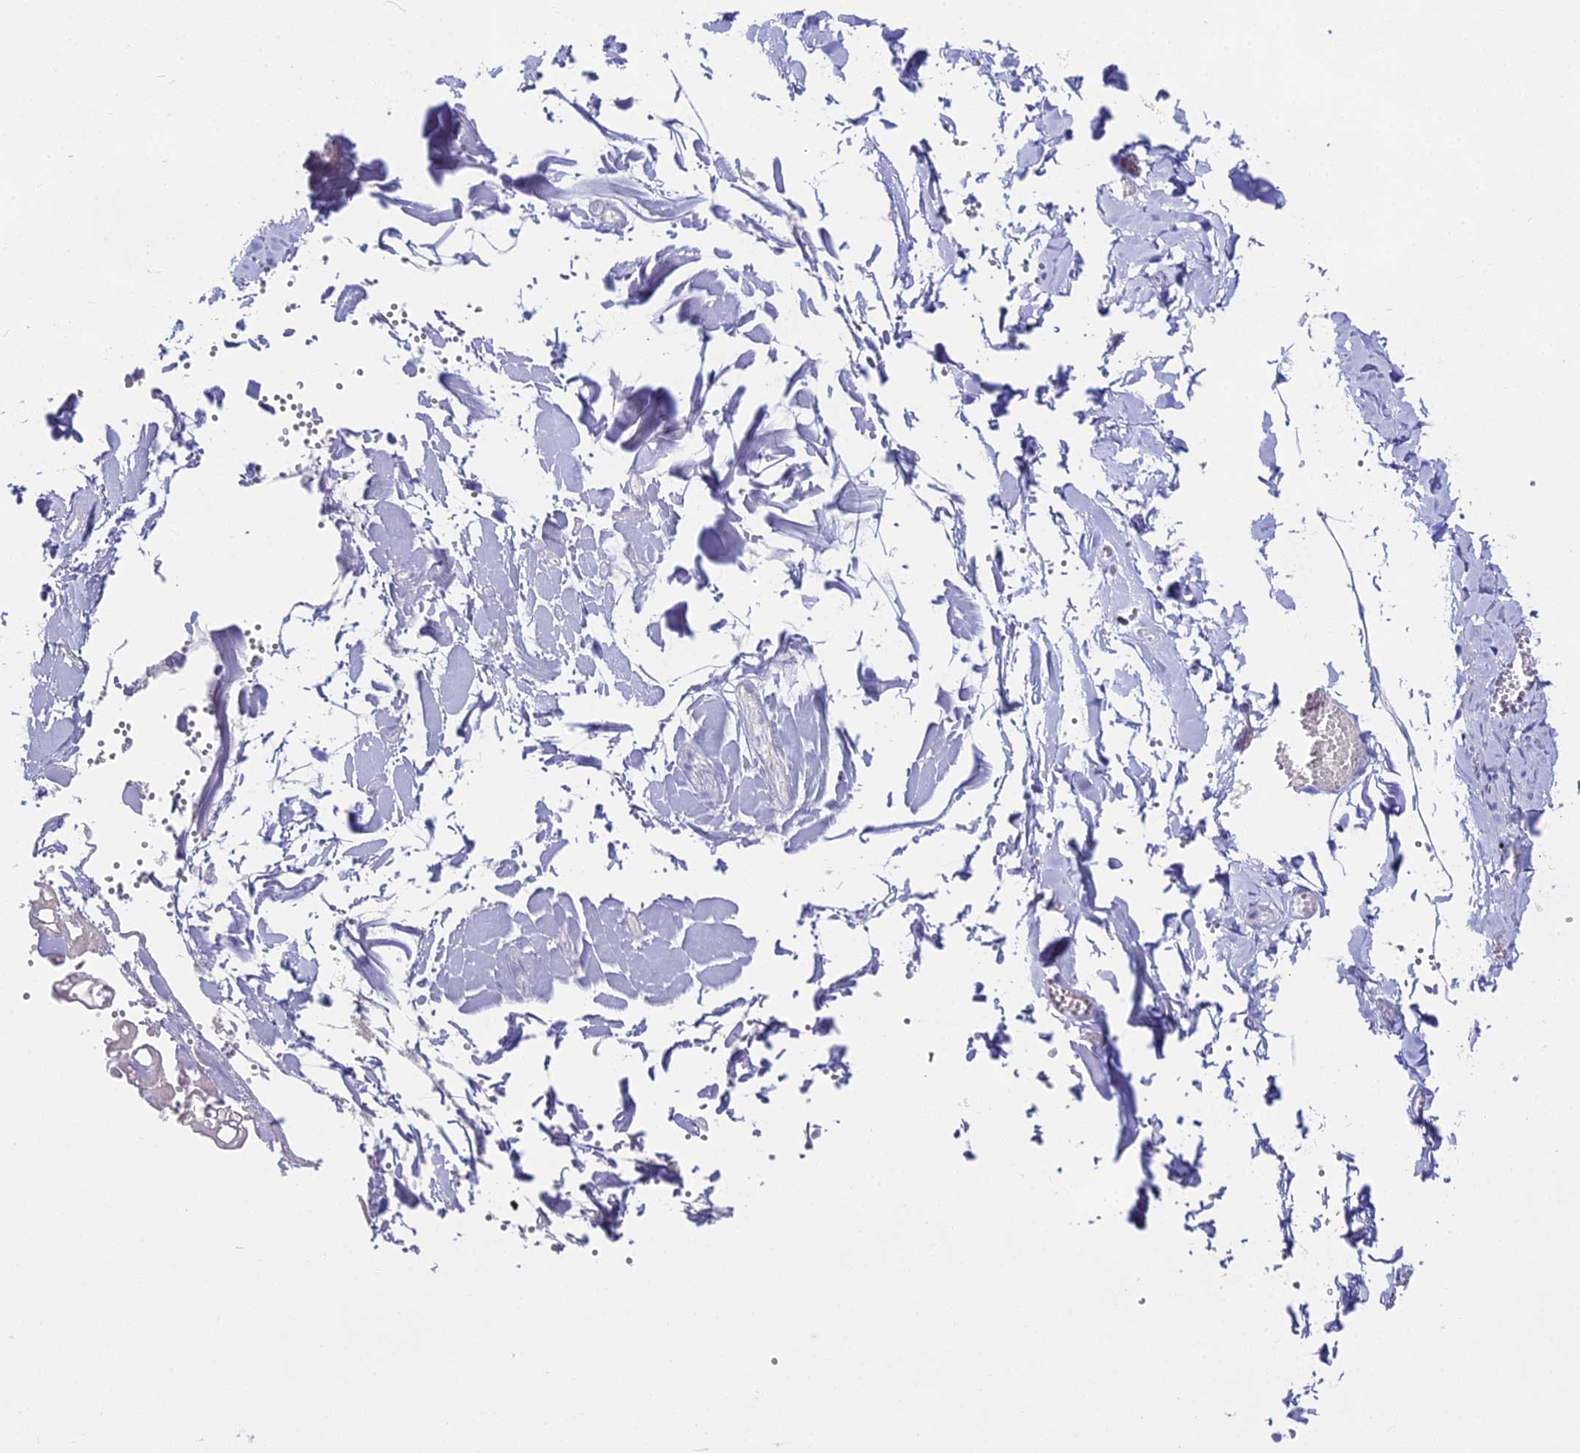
{"staining": {"intensity": "negative", "quantity": "none", "location": "none"}, "tissue": "adipose tissue", "cell_type": "Adipocytes", "image_type": "normal", "snomed": [{"axis": "morphology", "description": "Normal tissue, NOS"}, {"axis": "topography", "description": "Gallbladder"}, {"axis": "topography", "description": "Peripheral nerve tissue"}], "caption": "Adipocytes are negative for brown protein staining in unremarkable adipose tissue.", "gene": "UNC80", "patient": {"sex": "male", "age": 38}}